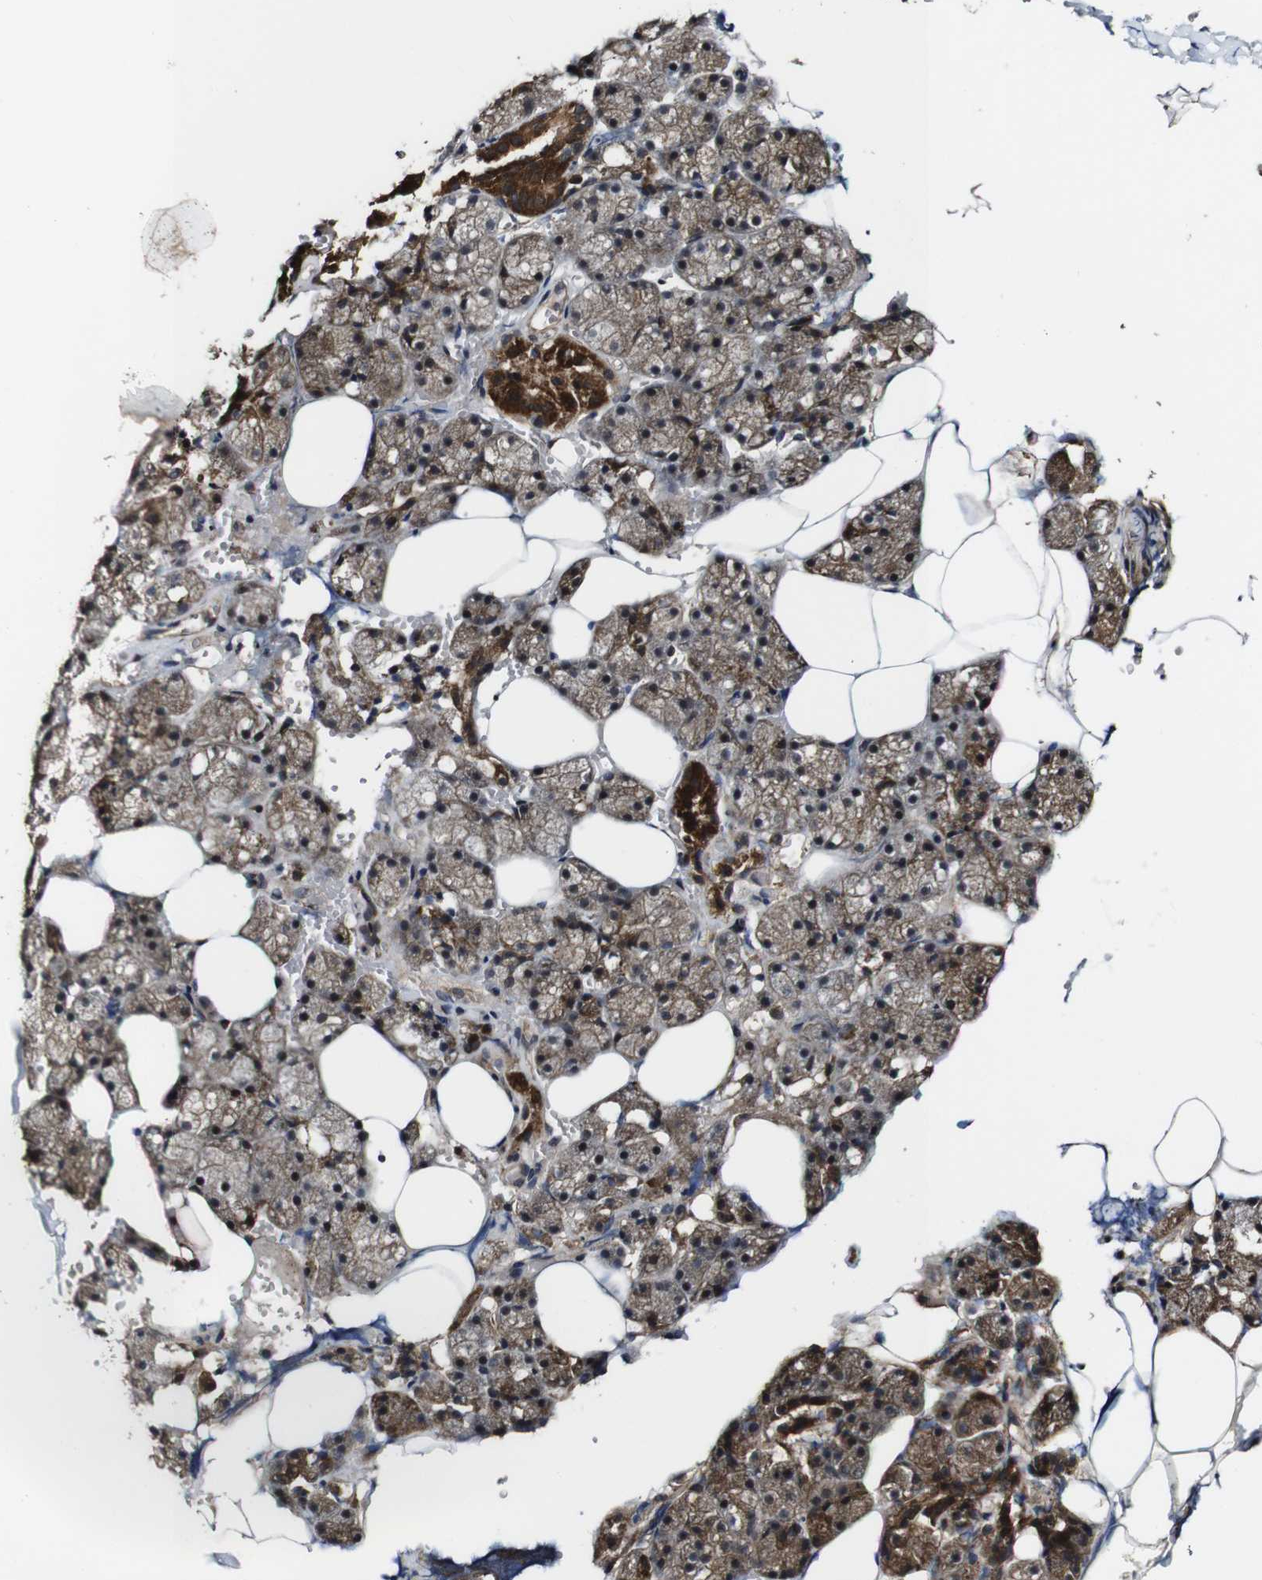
{"staining": {"intensity": "strong", "quantity": "25%-75%", "location": "cytoplasmic/membranous"}, "tissue": "salivary gland", "cell_type": "Glandular cells", "image_type": "normal", "snomed": [{"axis": "morphology", "description": "Normal tissue, NOS"}, {"axis": "topography", "description": "Salivary gland"}], "caption": "This image displays immunohistochemistry (IHC) staining of unremarkable salivary gland, with high strong cytoplasmic/membranous staining in approximately 25%-75% of glandular cells.", "gene": "BTN3A3", "patient": {"sex": "male", "age": 62}}